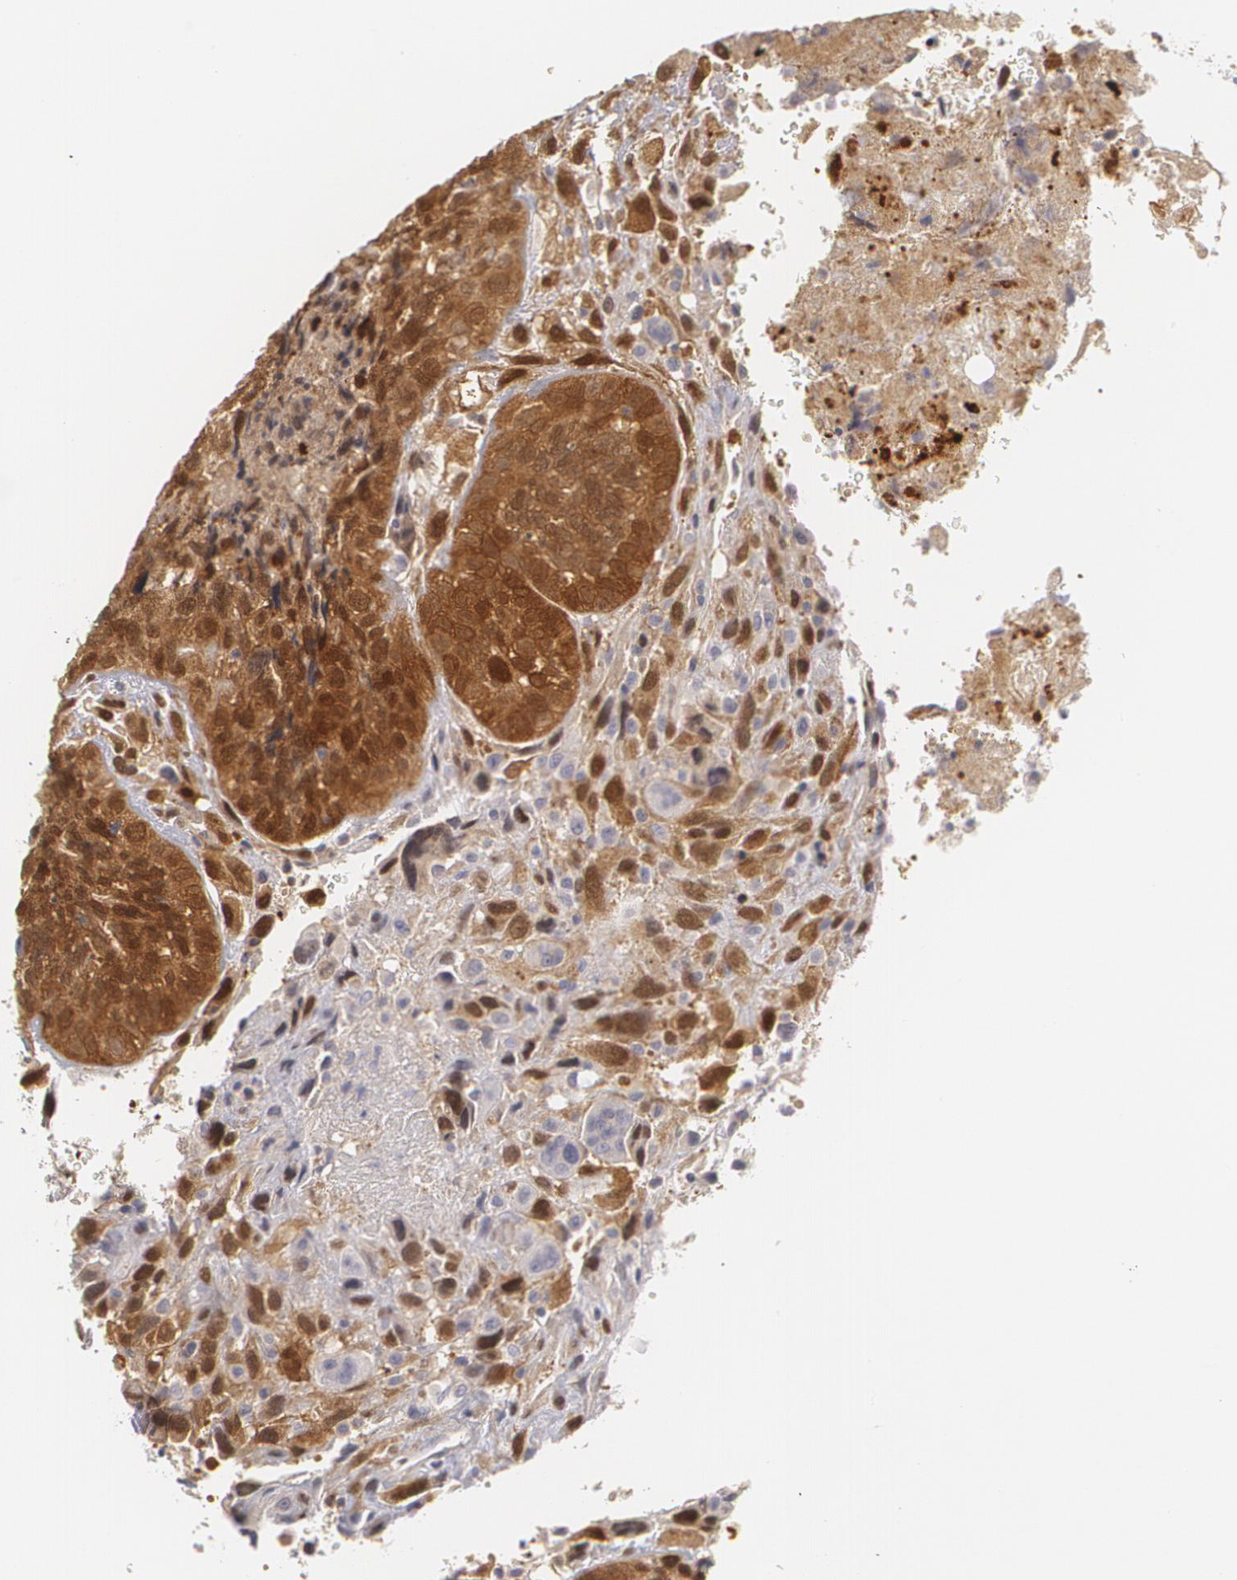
{"staining": {"intensity": "strong", "quantity": ">75%", "location": "cytoplasmic/membranous,nuclear"}, "tissue": "breast cancer", "cell_type": "Tumor cells", "image_type": "cancer", "snomed": [{"axis": "morphology", "description": "Neoplasm, malignant, NOS"}, {"axis": "topography", "description": "Breast"}], "caption": "This is a photomicrograph of IHC staining of breast malignant neoplasm, which shows strong expression in the cytoplasmic/membranous and nuclear of tumor cells.", "gene": "EFS", "patient": {"sex": "female", "age": 50}}